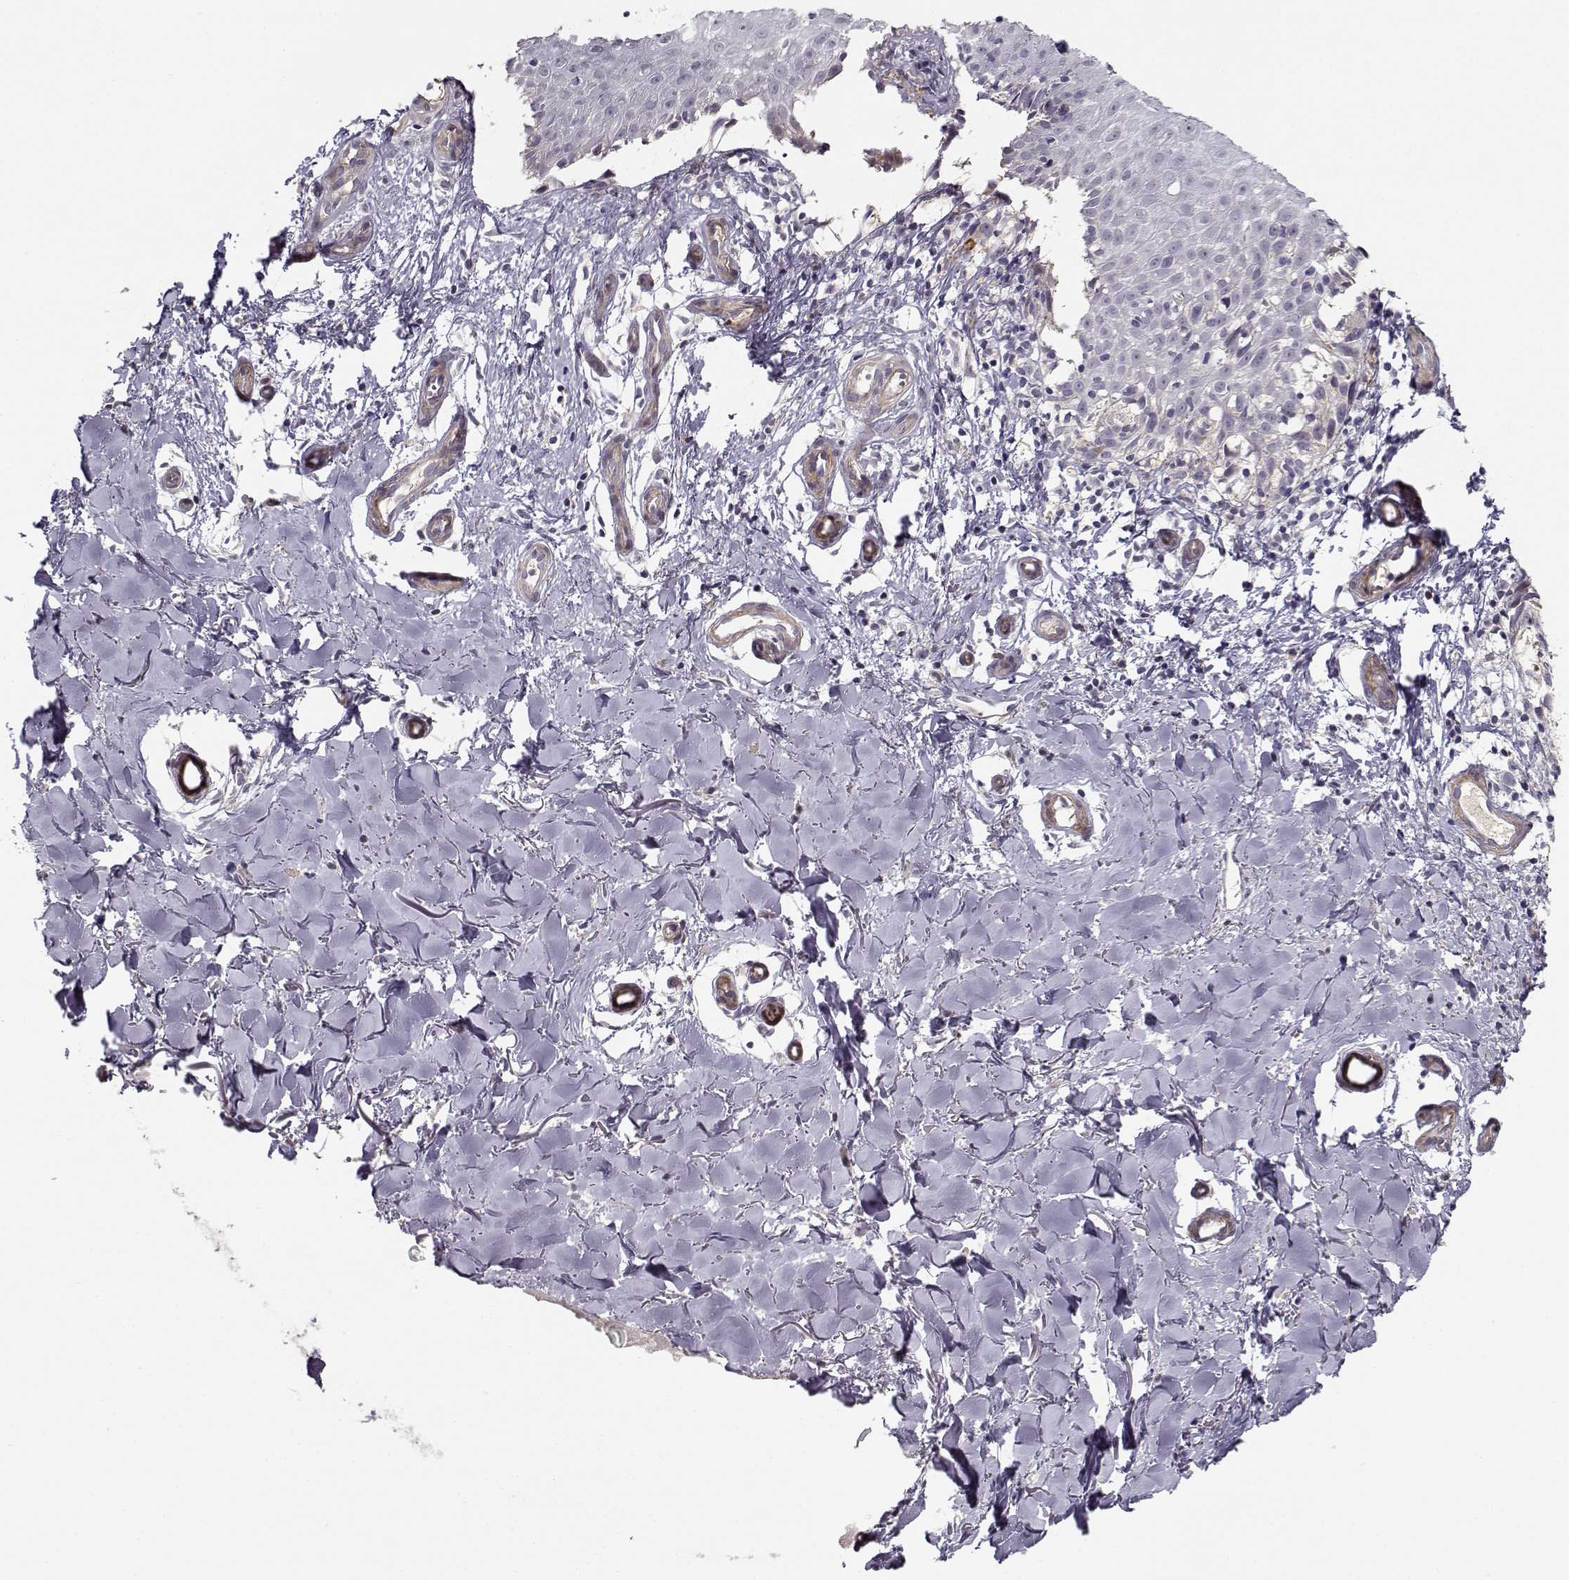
{"staining": {"intensity": "weak", "quantity": "<25%", "location": "cytoplasmic/membranous"}, "tissue": "melanoma", "cell_type": "Tumor cells", "image_type": "cancer", "snomed": [{"axis": "morphology", "description": "Malignant melanoma, NOS"}, {"axis": "topography", "description": "Skin"}], "caption": "A histopathology image of human melanoma is negative for staining in tumor cells.", "gene": "RGS9BP", "patient": {"sex": "female", "age": 53}}